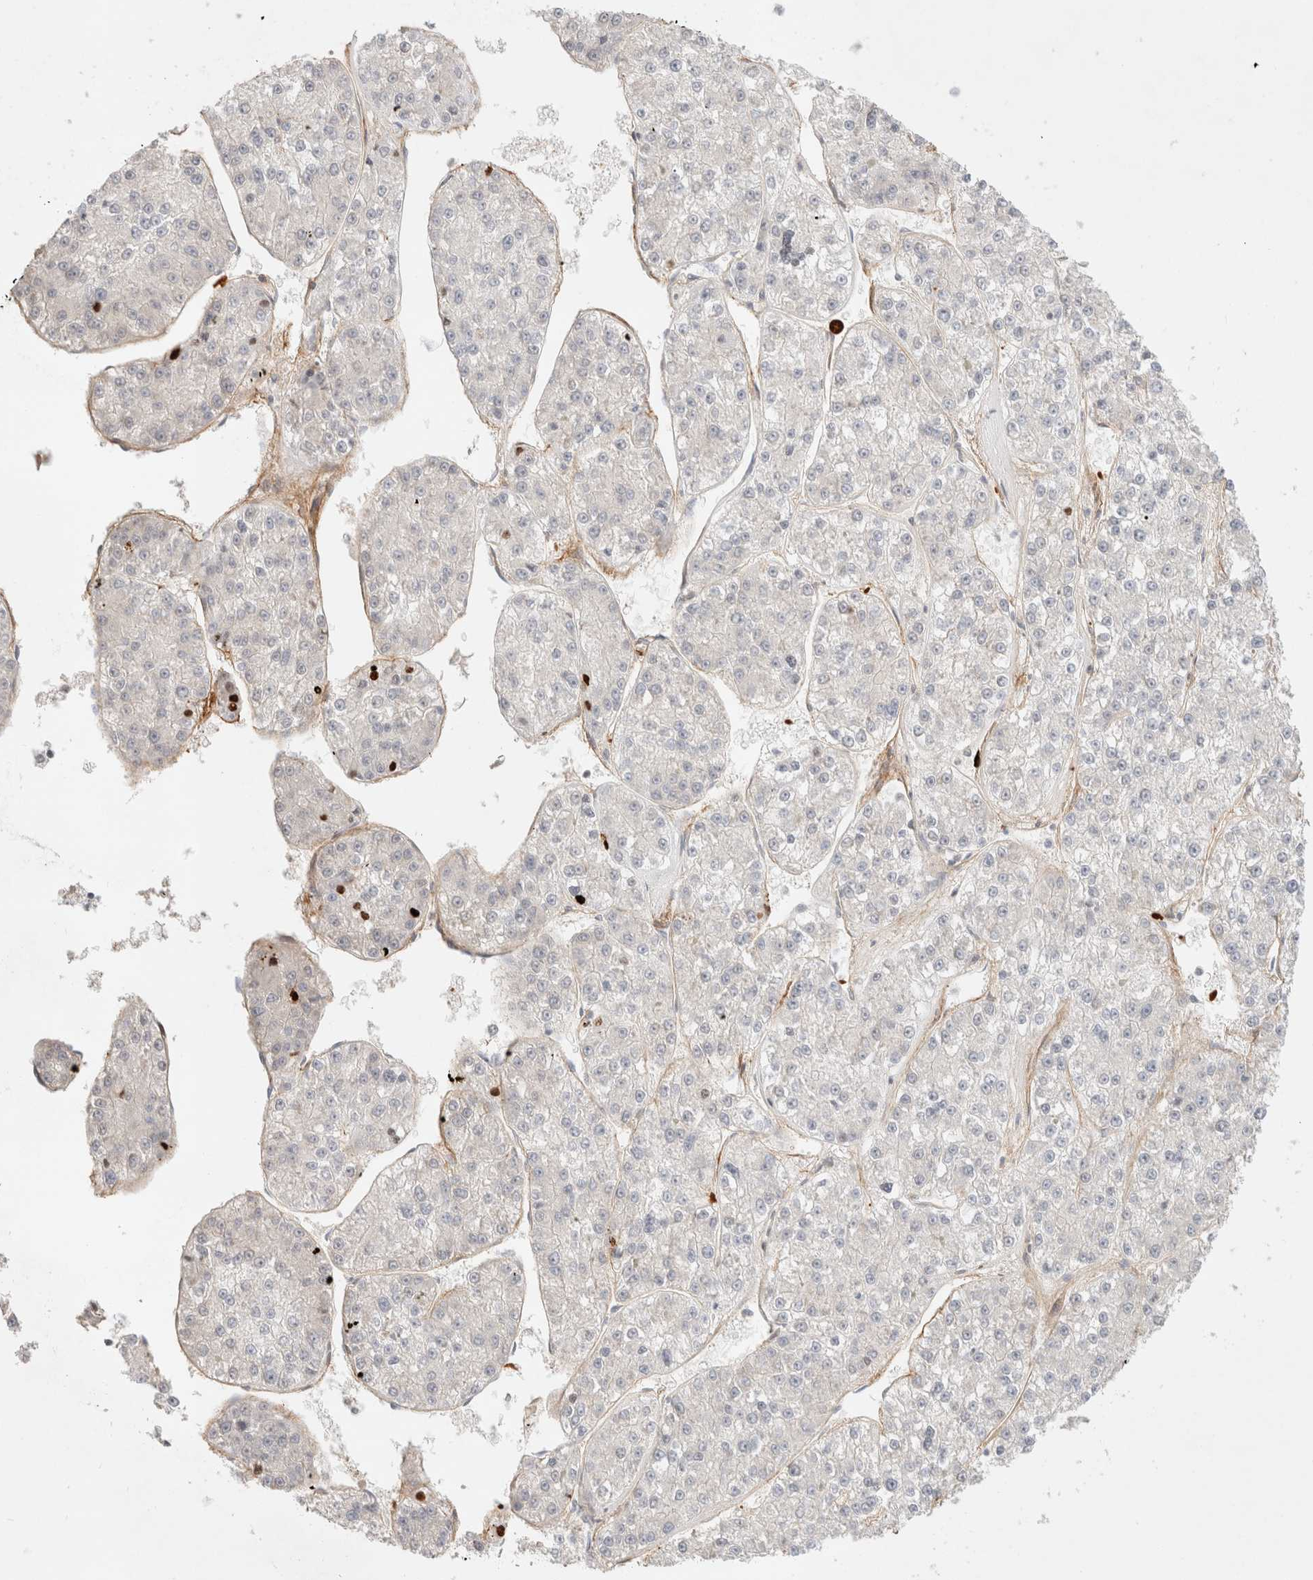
{"staining": {"intensity": "negative", "quantity": "none", "location": "none"}, "tissue": "liver cancer", "cell_type": "Tumor cells", "image_type": "cancer", "snomed": [{"axis": "morphology", "description": "Carcinoma, Hepatocellular, NOS"}, {"axis": "topography", "description": "Liver"}], "caption": "An image of liver cancer stained for a protein exhibits no brown staining in tumor cells. Nuclei are stained in blue.", "gene": "MARK3", "patient": {"sex": "female", "age": 73}}